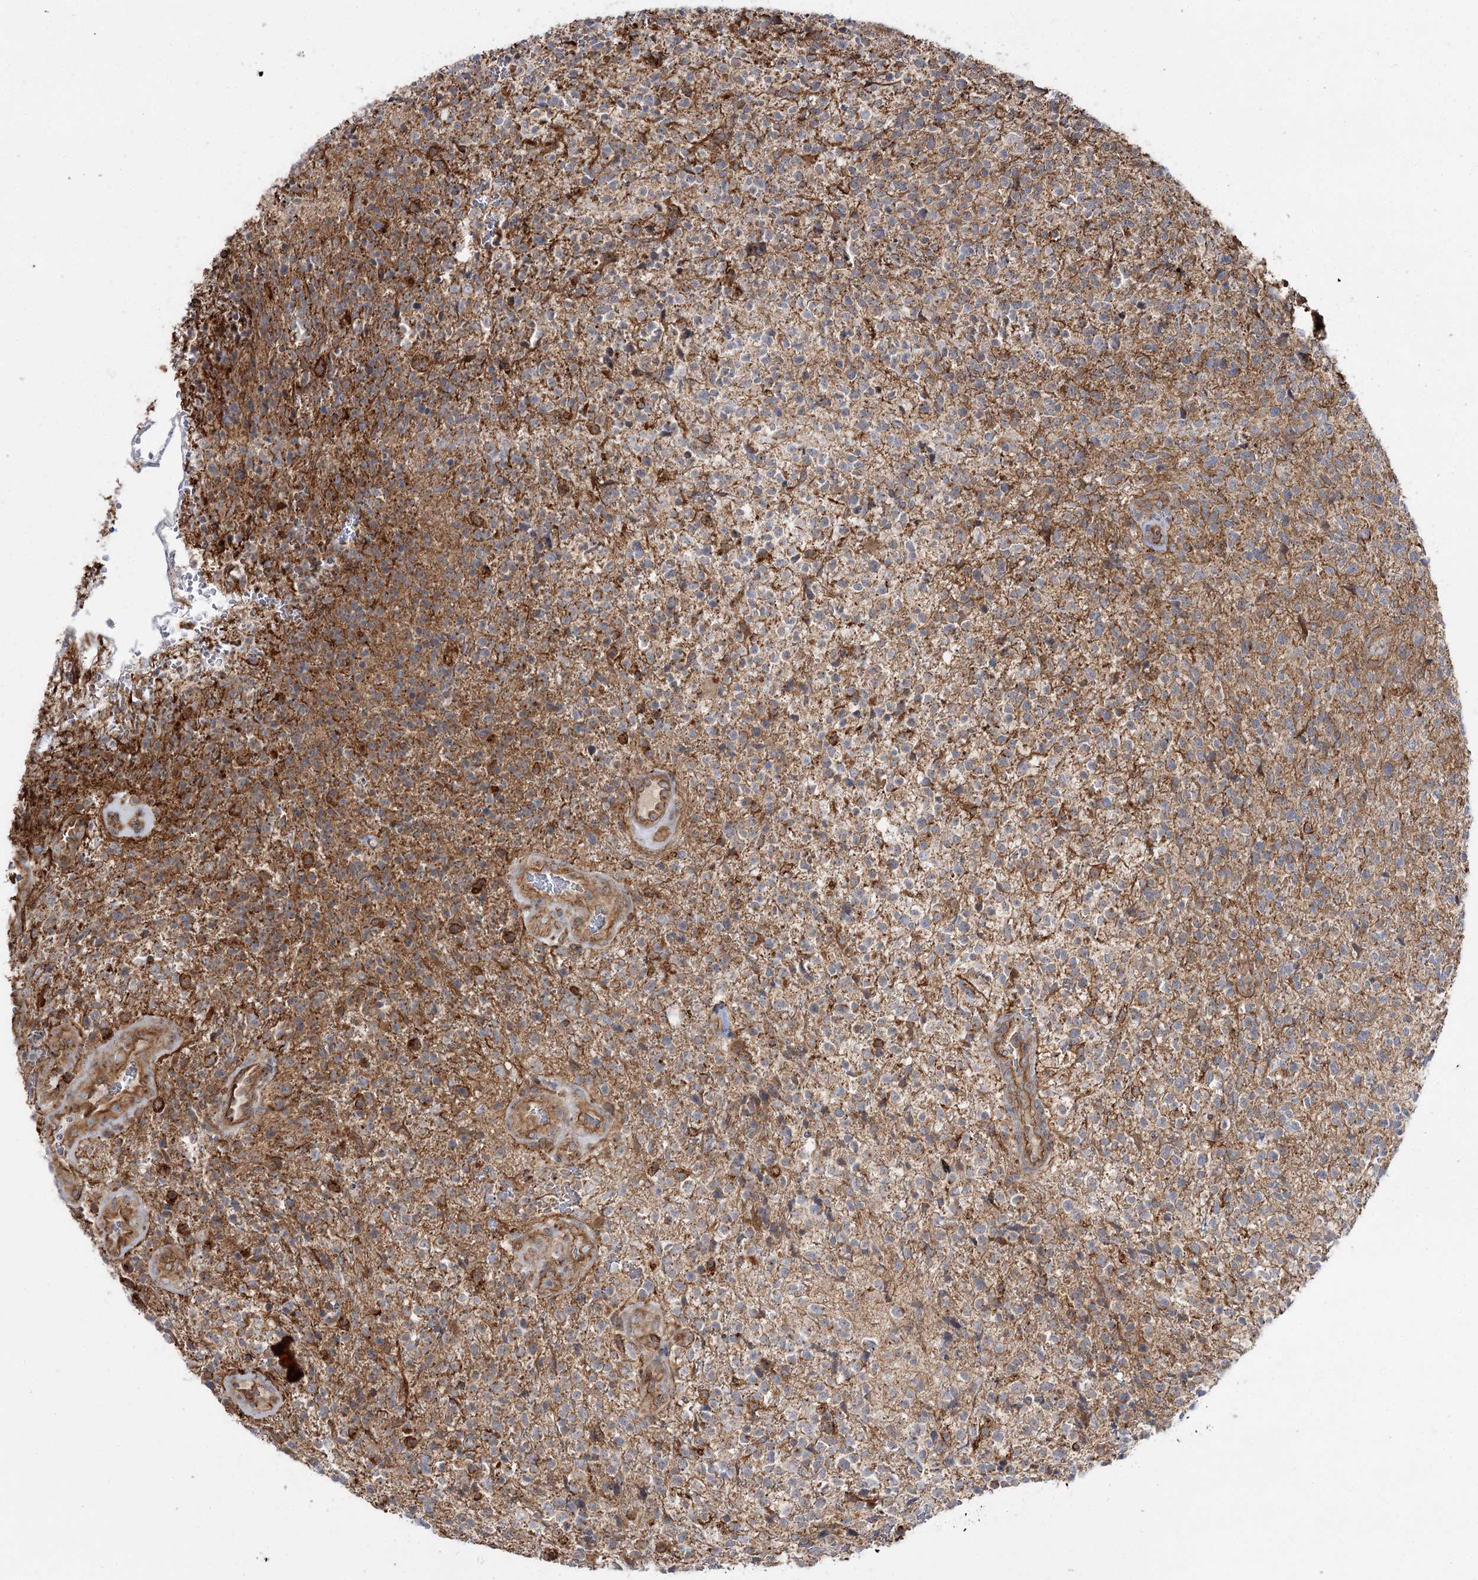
{"staining": {"intensity": "negative", "quantity": "none", "location": "none"}, "tissue": "glioma", "cell_type": "Tumor cells", "image_type": "cancer", "snomed": [{"axis": "morphology", "description": "Glioma, malignant, High grade"}, {"axis": "topography", "description": "Brain"}], "caption": "This is a photomicrograph of immunohistochemistry (IHC) staining of glioma, which shows no expression in tumor cells. (DAB (3,3'-diaminobenzidine) immunohistochemistry visualized using brightfield microscopy, high magnification).", "gene": "SH3BP5L", "patient": {"sex": "male", "age": 56}}